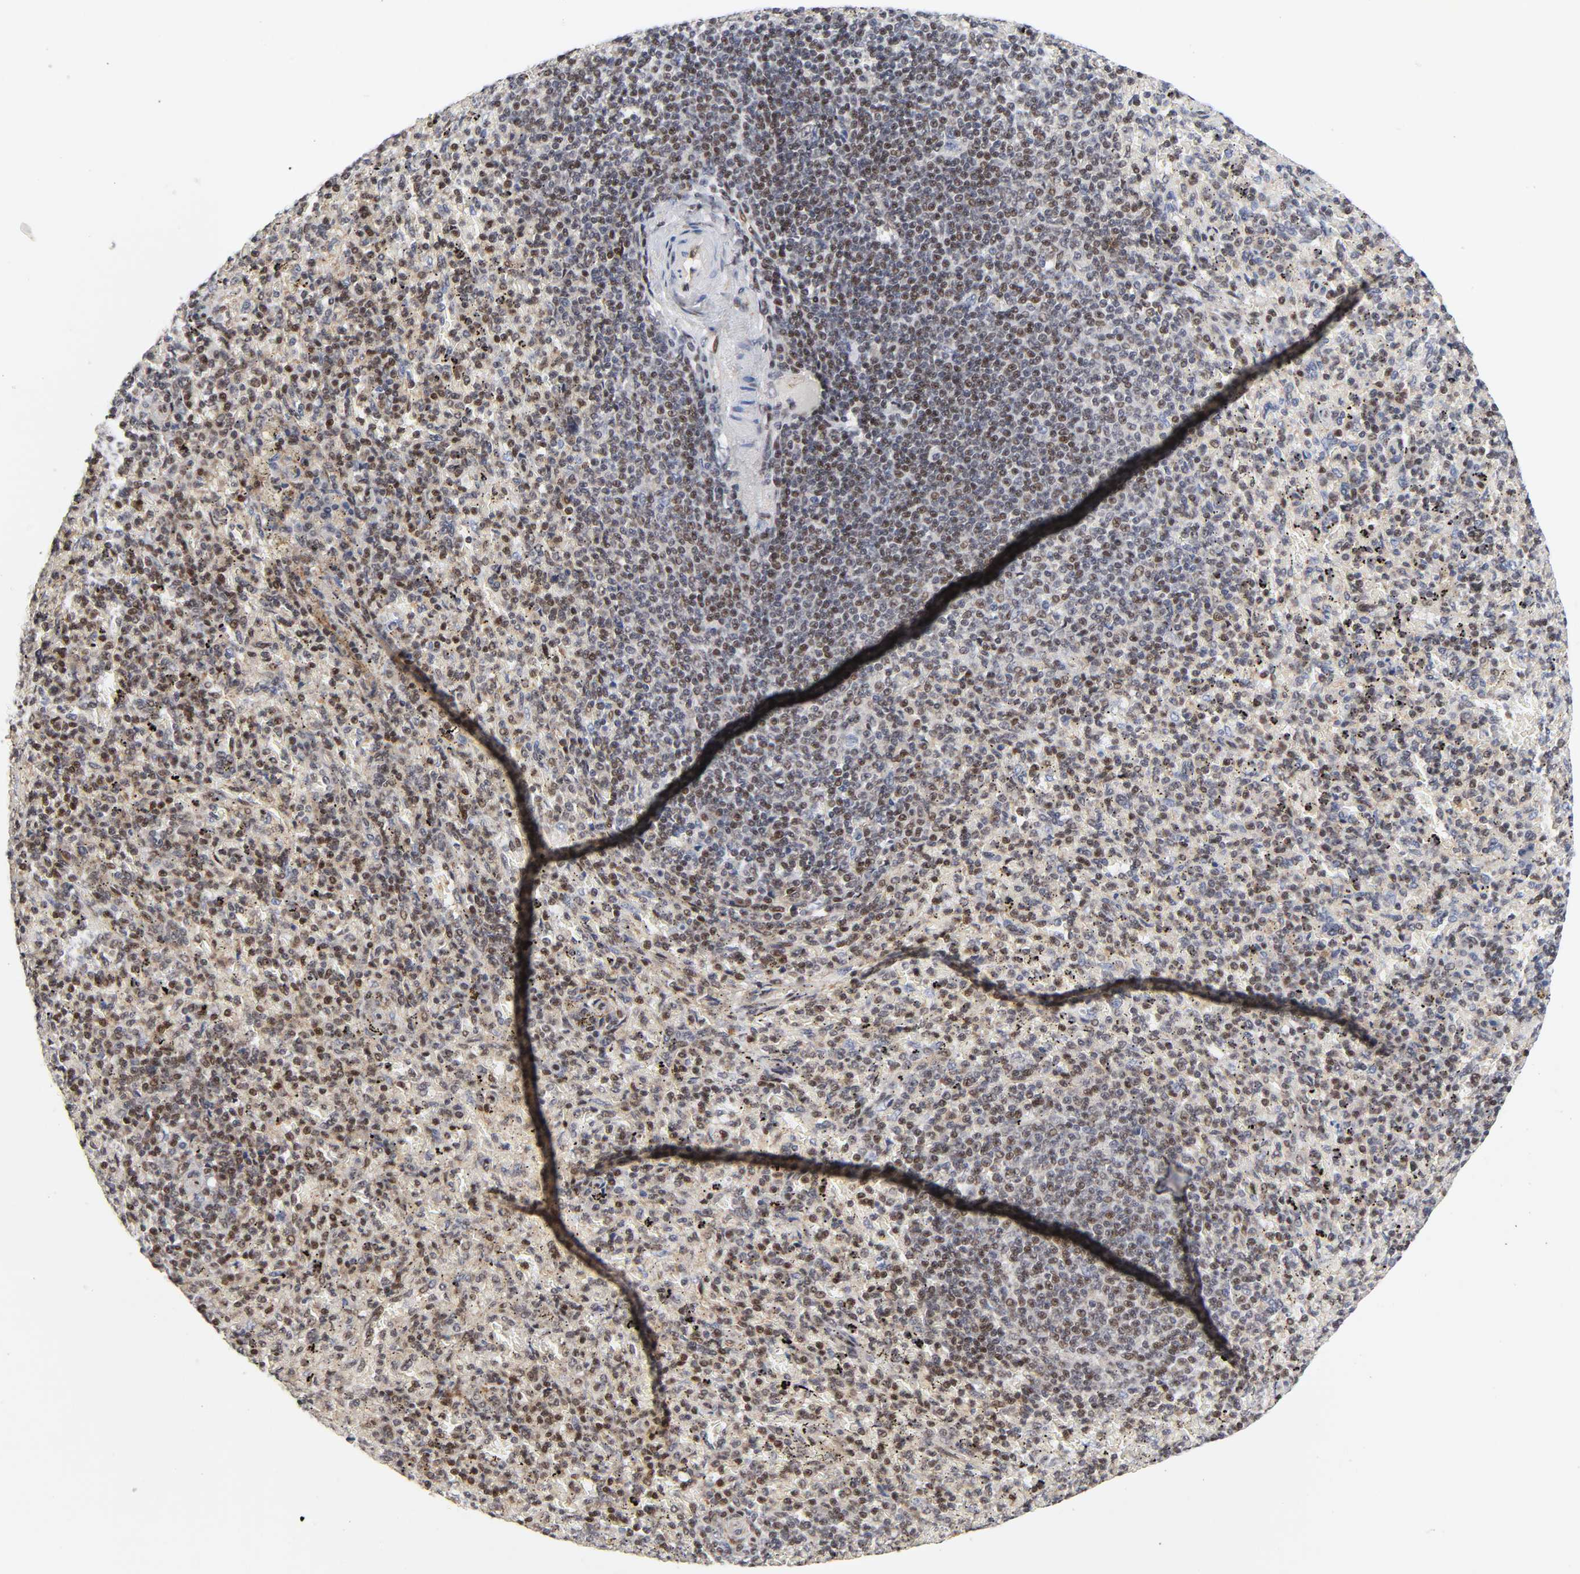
{"staining": {"intensity": "moderate", "quantity": ">75%", "location": "nuclear"}, "tissue": "spleen", "cell_type": "Cells in red pulp", "image_type": "normal", "snomed": [{"axis": "morphology", "description": "Normal tissue, NOS"}, {"axis": "topography", "description": "Spleen"}], "caption": "Immunohistochemistry (IHC) (DAB) staining of unremarkable human spleen shows moderate nuclear protein expression in approximately >75% of cells in red pulp.", "gene": "STK38", "patient": {"sex": "female", "age": 43}}